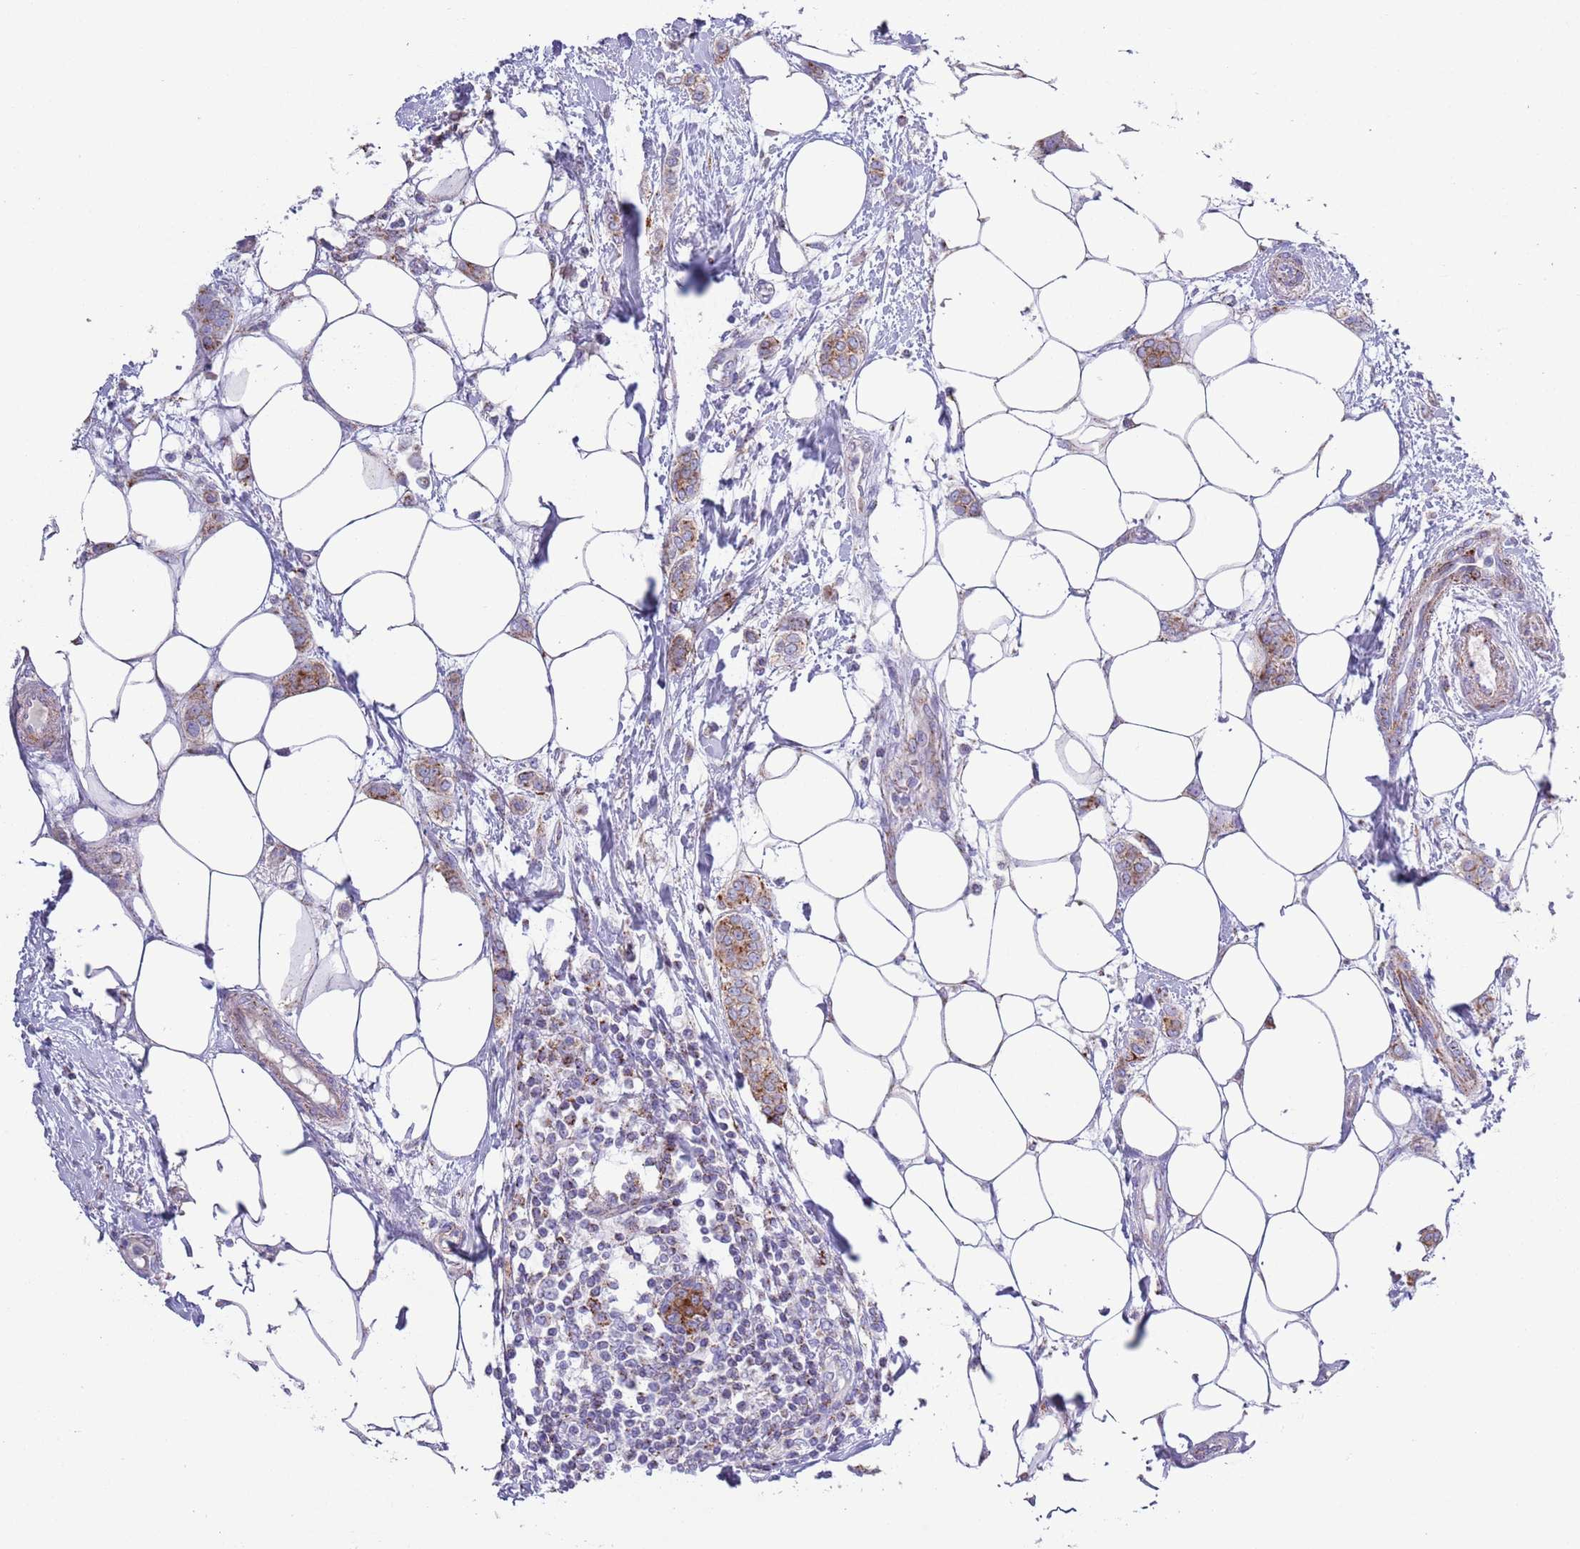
{"staining": {"intensity": "moderate", "quantity": ">75%", "location": "cytoplasmic/membranous"}, "tissue": "breast cancer", "cell_type": "Tumor cells", "image_type": "cancer", "snomed": [{"axis": "morphology", "description": "Duct carcinoma"}, {"axis": "topography", "description": "Breast"}], "caption": "Protein staining reveals moderate cytoplasmic/membranous expression in about >75% of tumor cells in breast cancer (intraductal carcinoma).", "gene": "ATP6V1B1", "patient": {"sex": "female", "age": 72}}